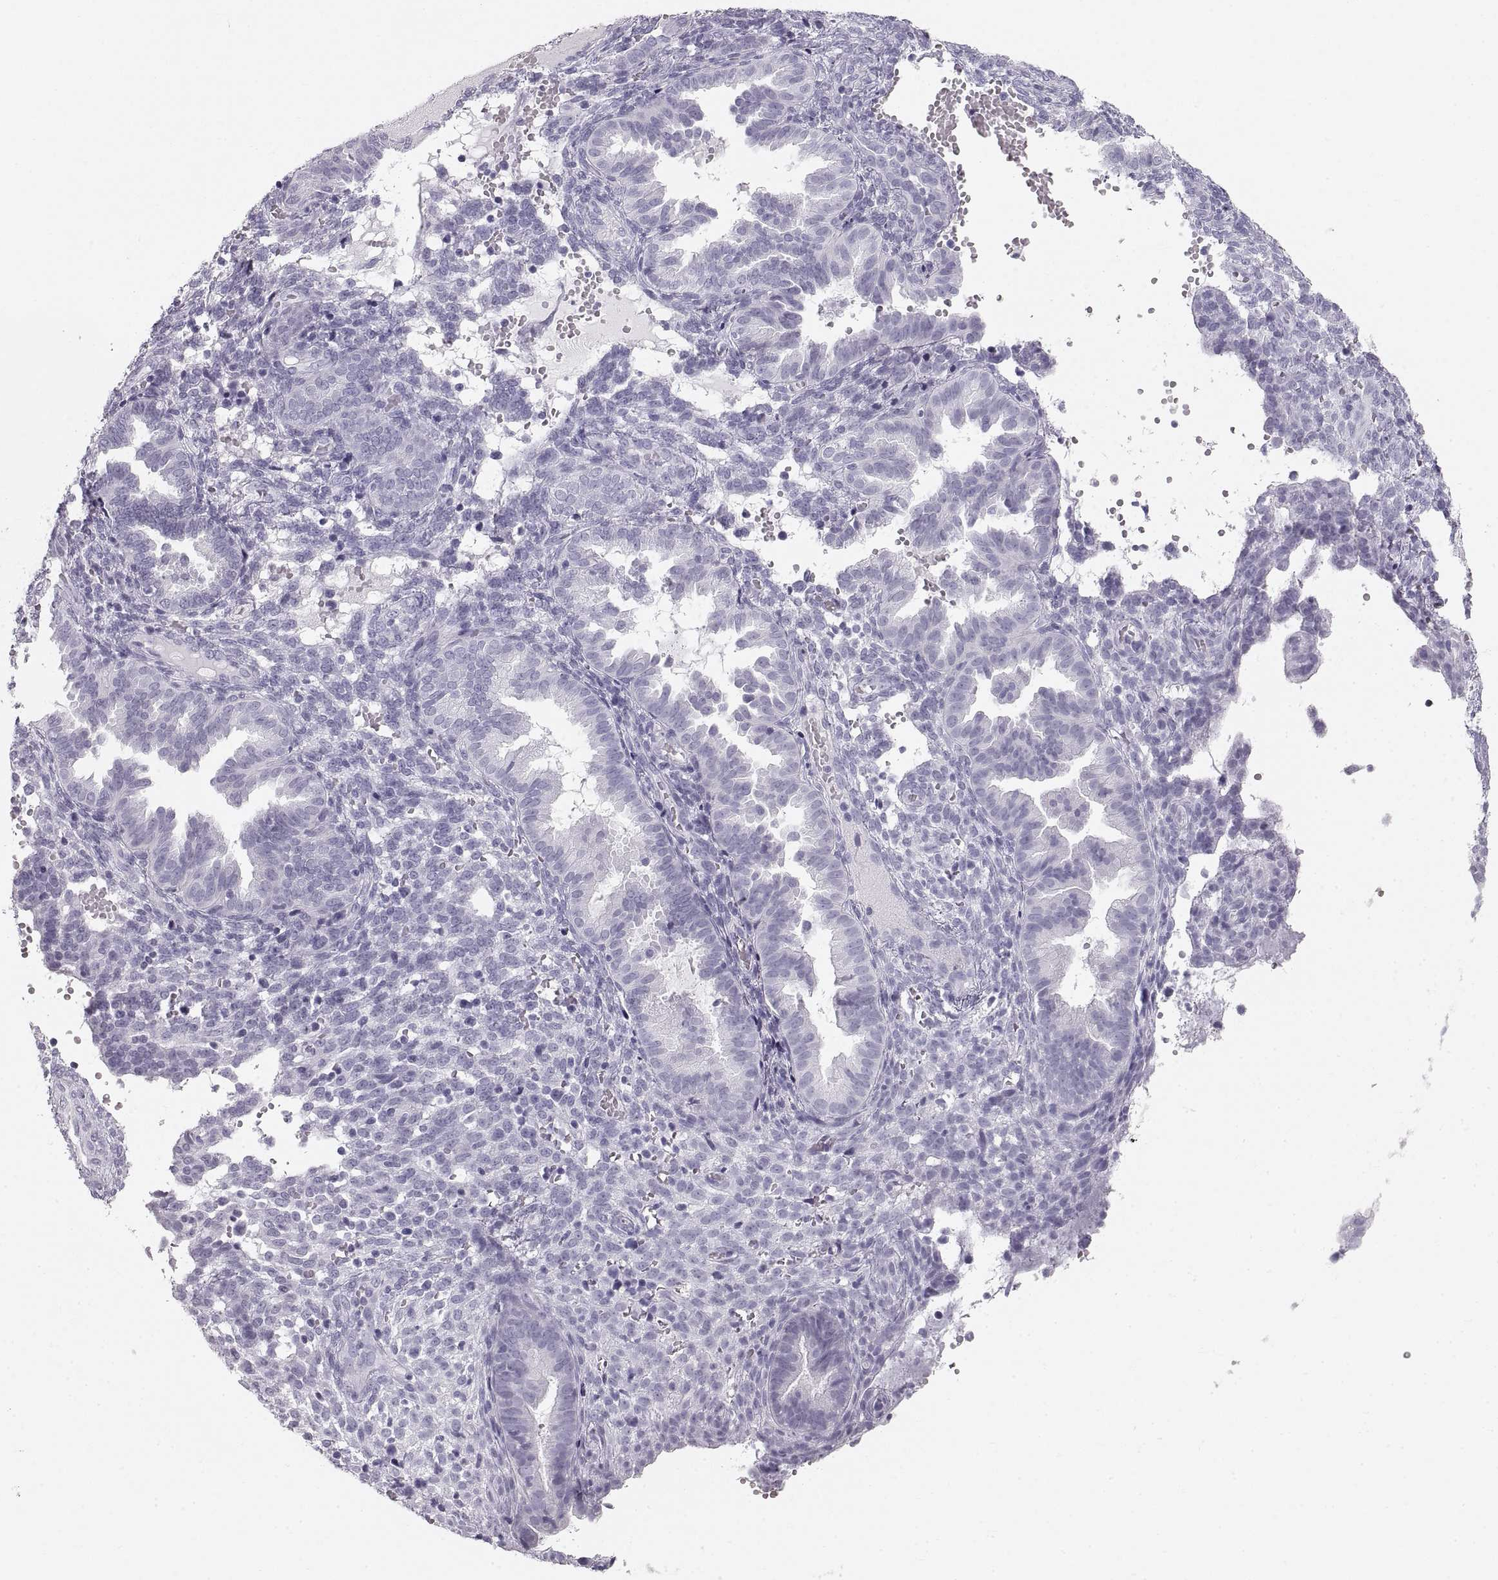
{"staining": {"intensity": "negative", "quantity": "none", "location": "none"}, "tissue": "endometrium", "cell_type": "Cells in endometrial stroma", "image_type": "normal", "snomed": [{"axis": "morphology", "description": "Normal tissue, NOS"}, {"axis": "topography", "description": "Endometrium"}], "caption": "Immunohistochemistry photomicrograph of normal human endometrium stained for a protein (brown), which reveals no staining in cells in endometrial stroma. The staining is performed using DAB brown chromogen with nuclei counter-stained in using hematoxylin.", "gene": "CRYAA", "patient": {"sex": "female", "age": 42}}